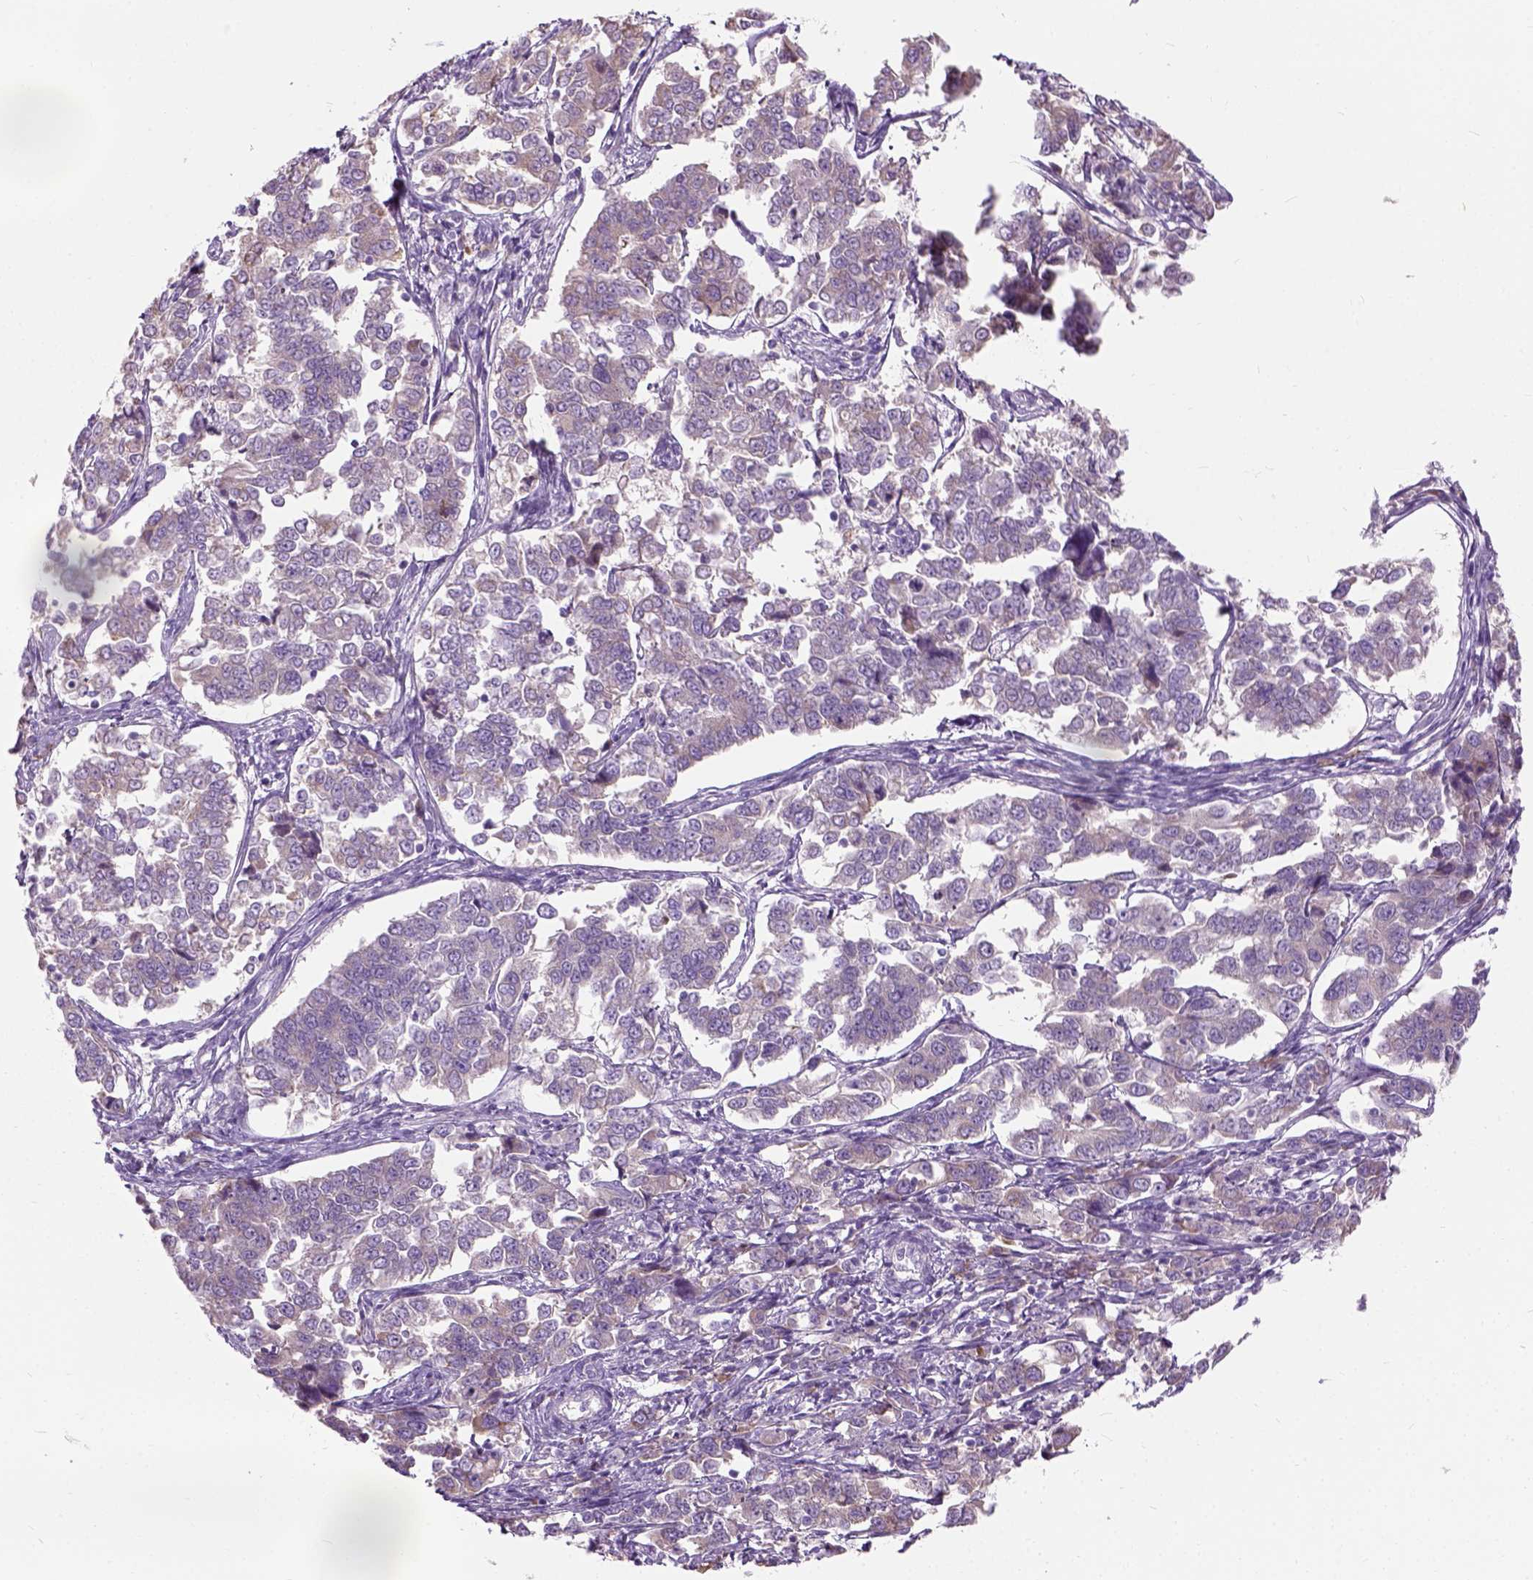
{"staining": {"intensity": "negative", "quantity": "none", "location": "none"}, "tissue": "endometrial cancer", "cell_type": "Tumor cells", "image_type": "cancer", "snomed": [{"axis": "morphology", "description": "Adenocarcinoma, NOS"}, {"axis": "topography", "description": "Endometrium"}], "caption": "High power microscopy micrograph of an immunohistochemistry histopathology image of endometrial adenocarcinoma, revealing no significant expression in tumor cells.", "gene": "TRIM72", "patient": {"sex": "female", "age": 43}}